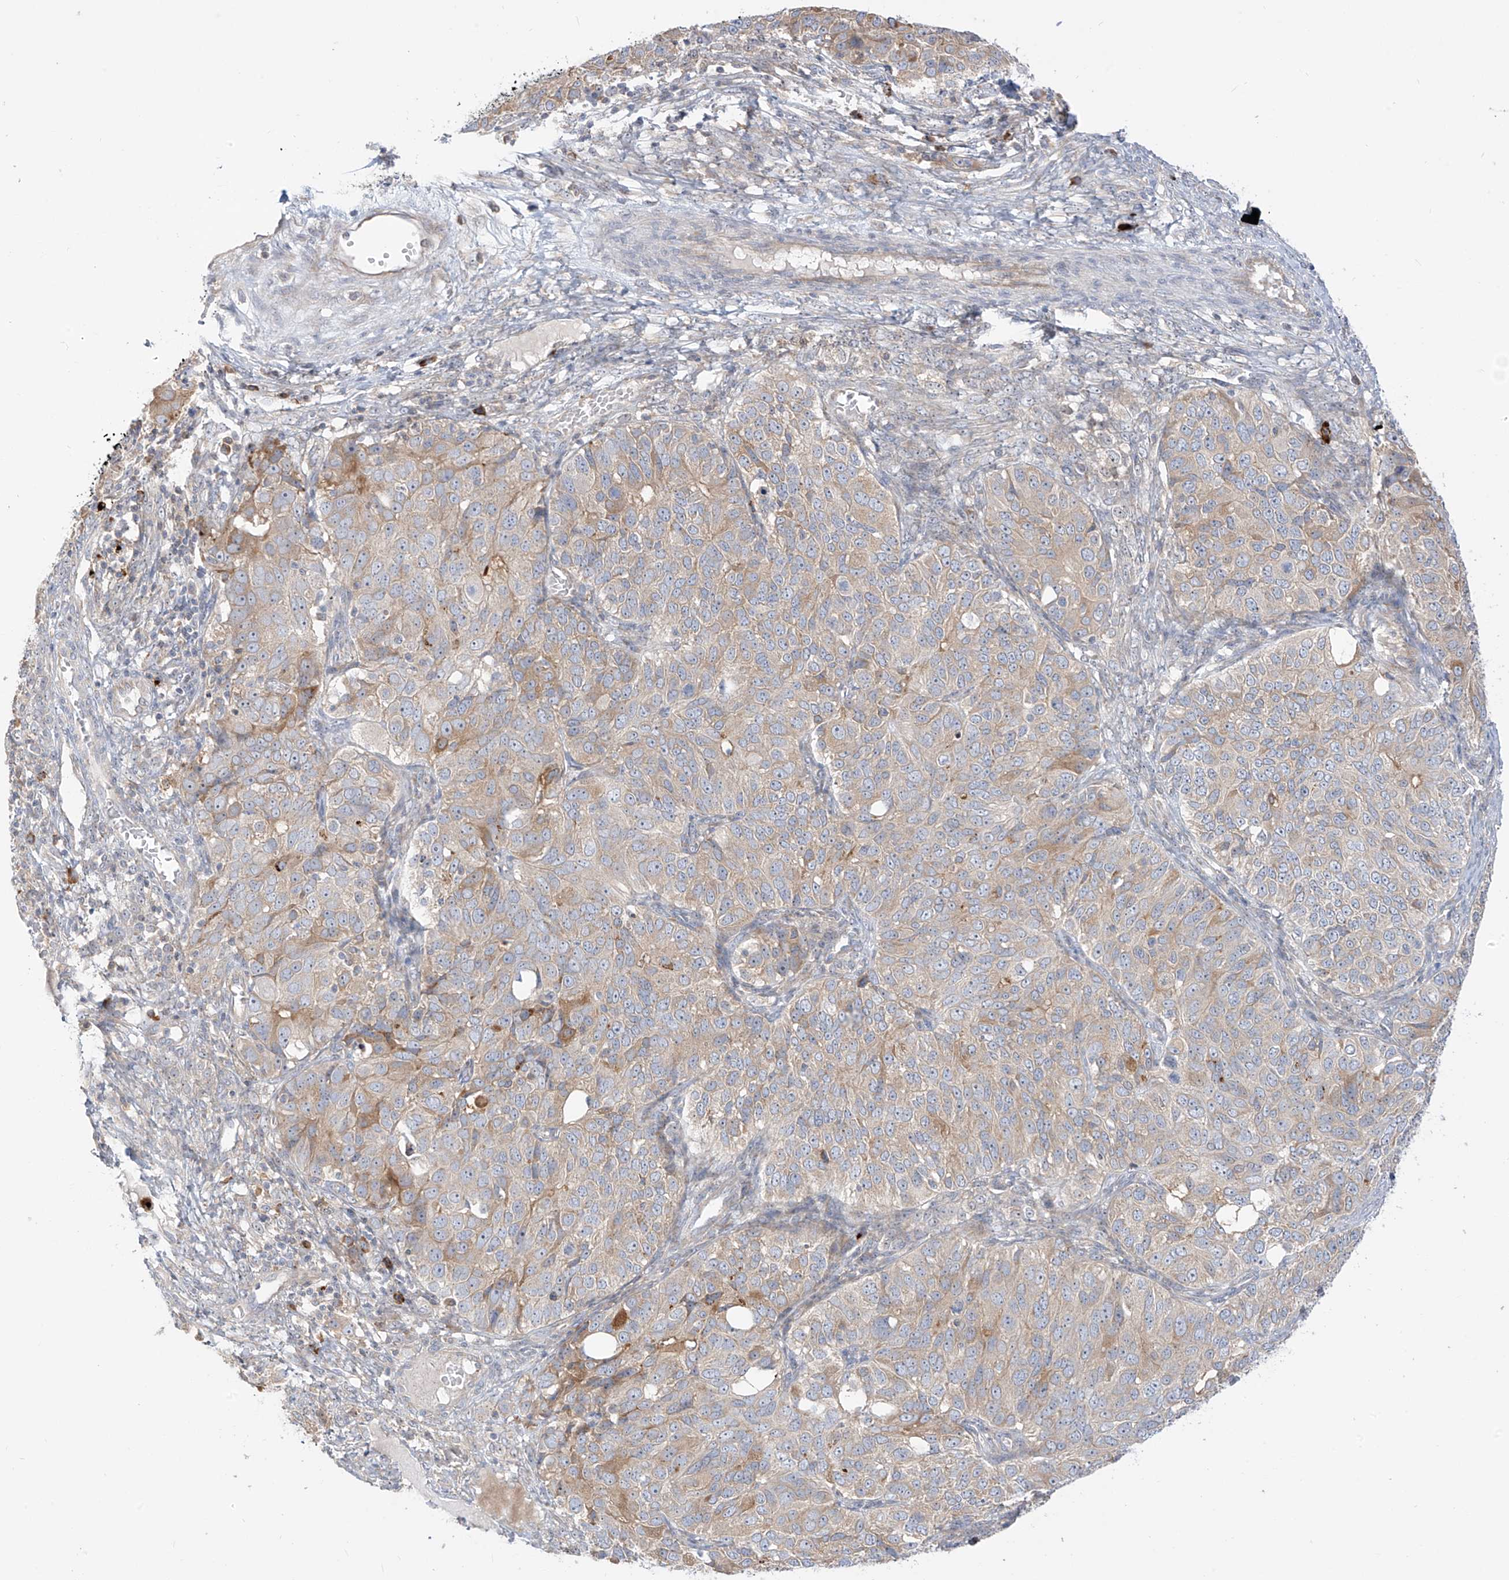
{"staining": {"intensity": "weak", "quantity": "25%-75%", "location": "cytoplasmic/membranous"}, "tissue": "ovarian cancer", "cell_type": "Tumor cells", "image_type": "cancer", "snomed": [{"axis": "morphology", "description": "Carcinoma, endometroid"}, {"axis": "topography", "description": "Ovary"}], "caption": "Protein staining of ovarian endometroid carcinoma tissue exhibits weak cytoplasmic/membranous expression in about 25%-75% of tumor cells. (Stains: DAB (3,3'-diaminobenzidine) in brown, nuclei in blue, Microscopy: brightfield microscopy at high magnification).", "gene": "SYTL3", "patient": {"sex": "female", "age": 51}}